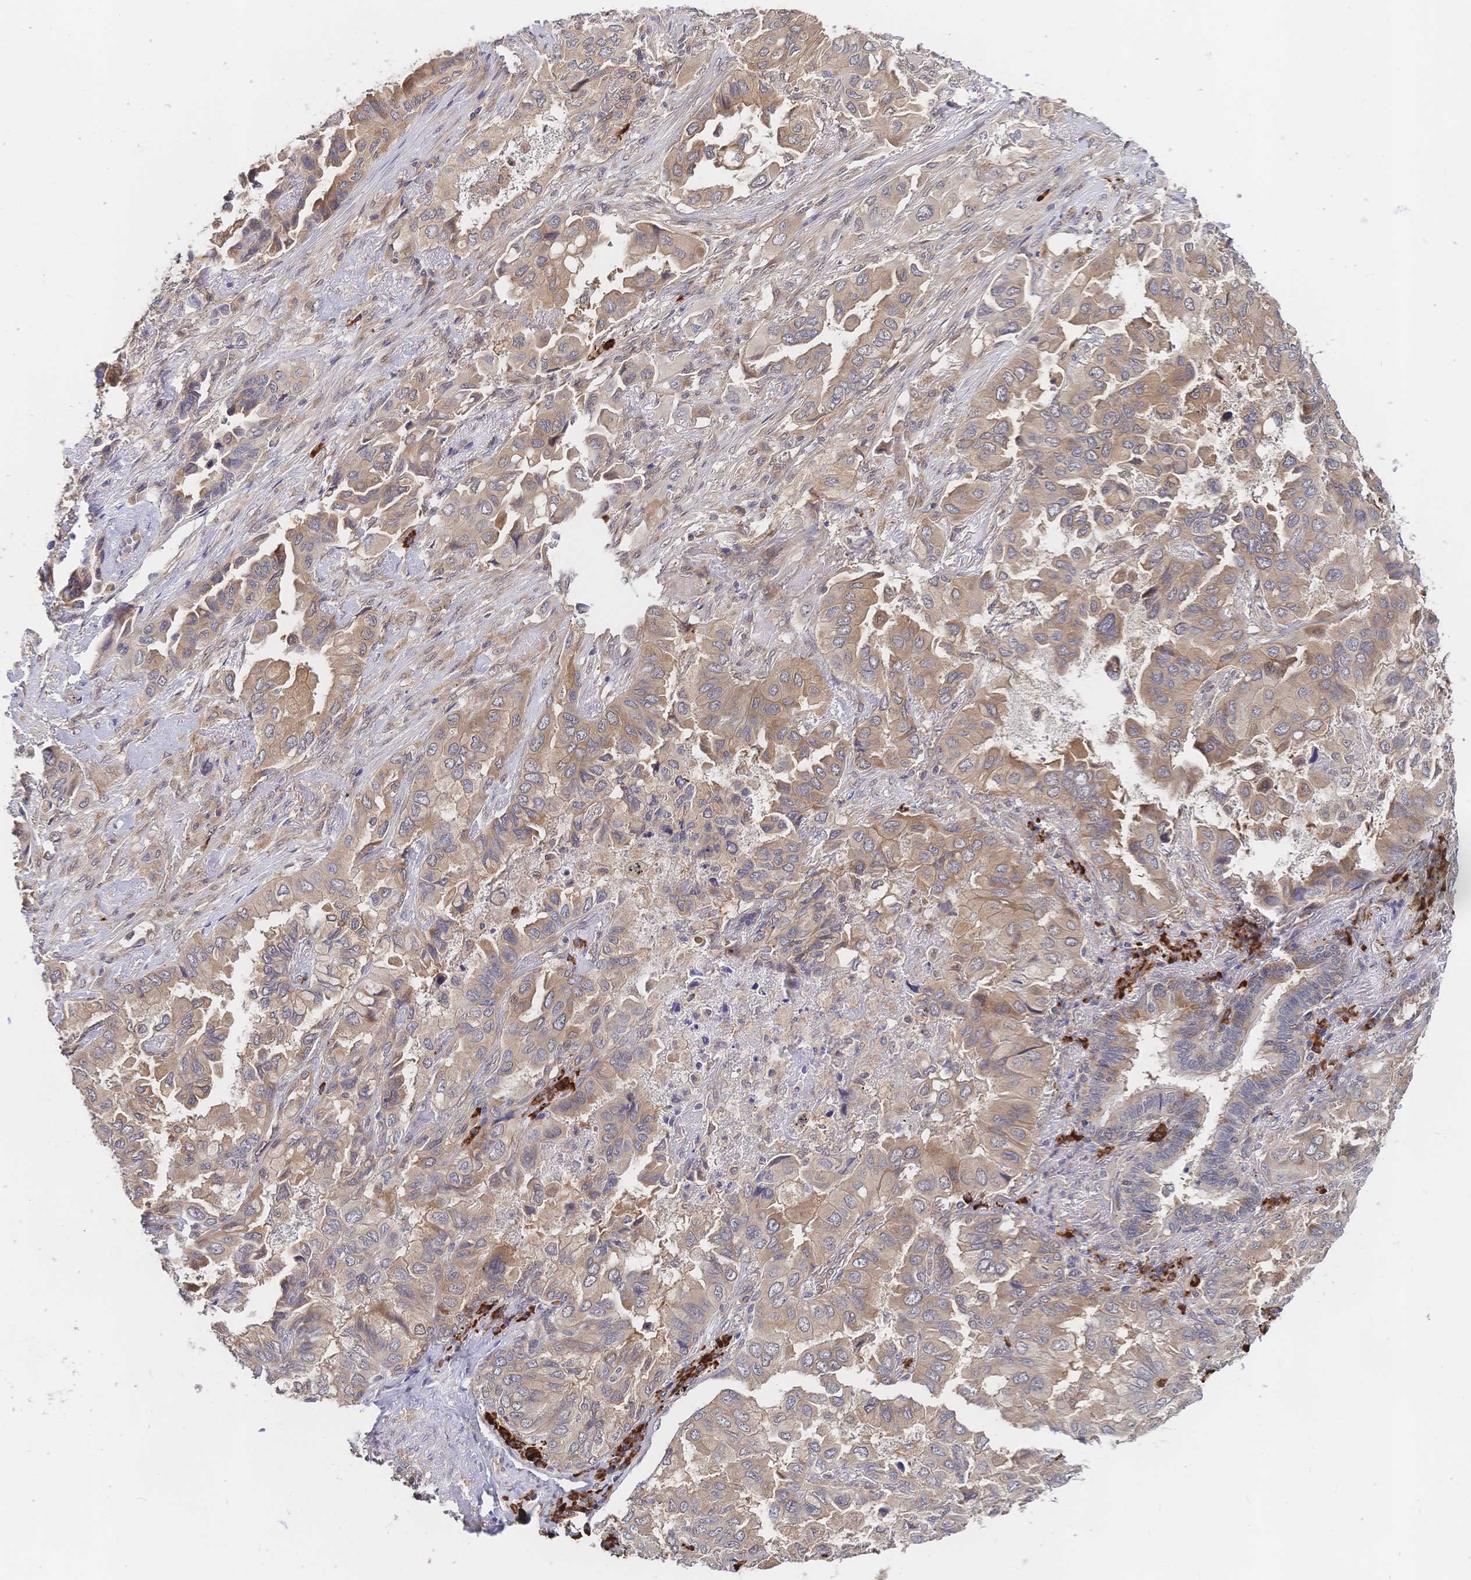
{"staining": {"intensity": "moderate", "quantity": ">75%", "location": "cytoplasmic/membranous"}, "tissue": "lung cancer", "cell_type": "Tumor cells", "image_type": "cancer", "snomed": [{"axis": "morphology", "description": "Aneuploidy"}, {"axis": "morphology", "description": "Adenocarcinoma, NOS"}, {"axis": "morphology", "description": "Adenocarcinoma, metastatic, NOS"}, {"axis": "topography", "description": "Lymph node"}, {"axis": "topography", "description": "Lung"}], "caption": "Protein expression analysis of human metastatic adenocarcinoma (lung) reveals moderate cytoplasmic/membranous positivity in about >75% of tumor cells.", "gene": "LMO4", "patient": {"sex": "female", "age": 48}}